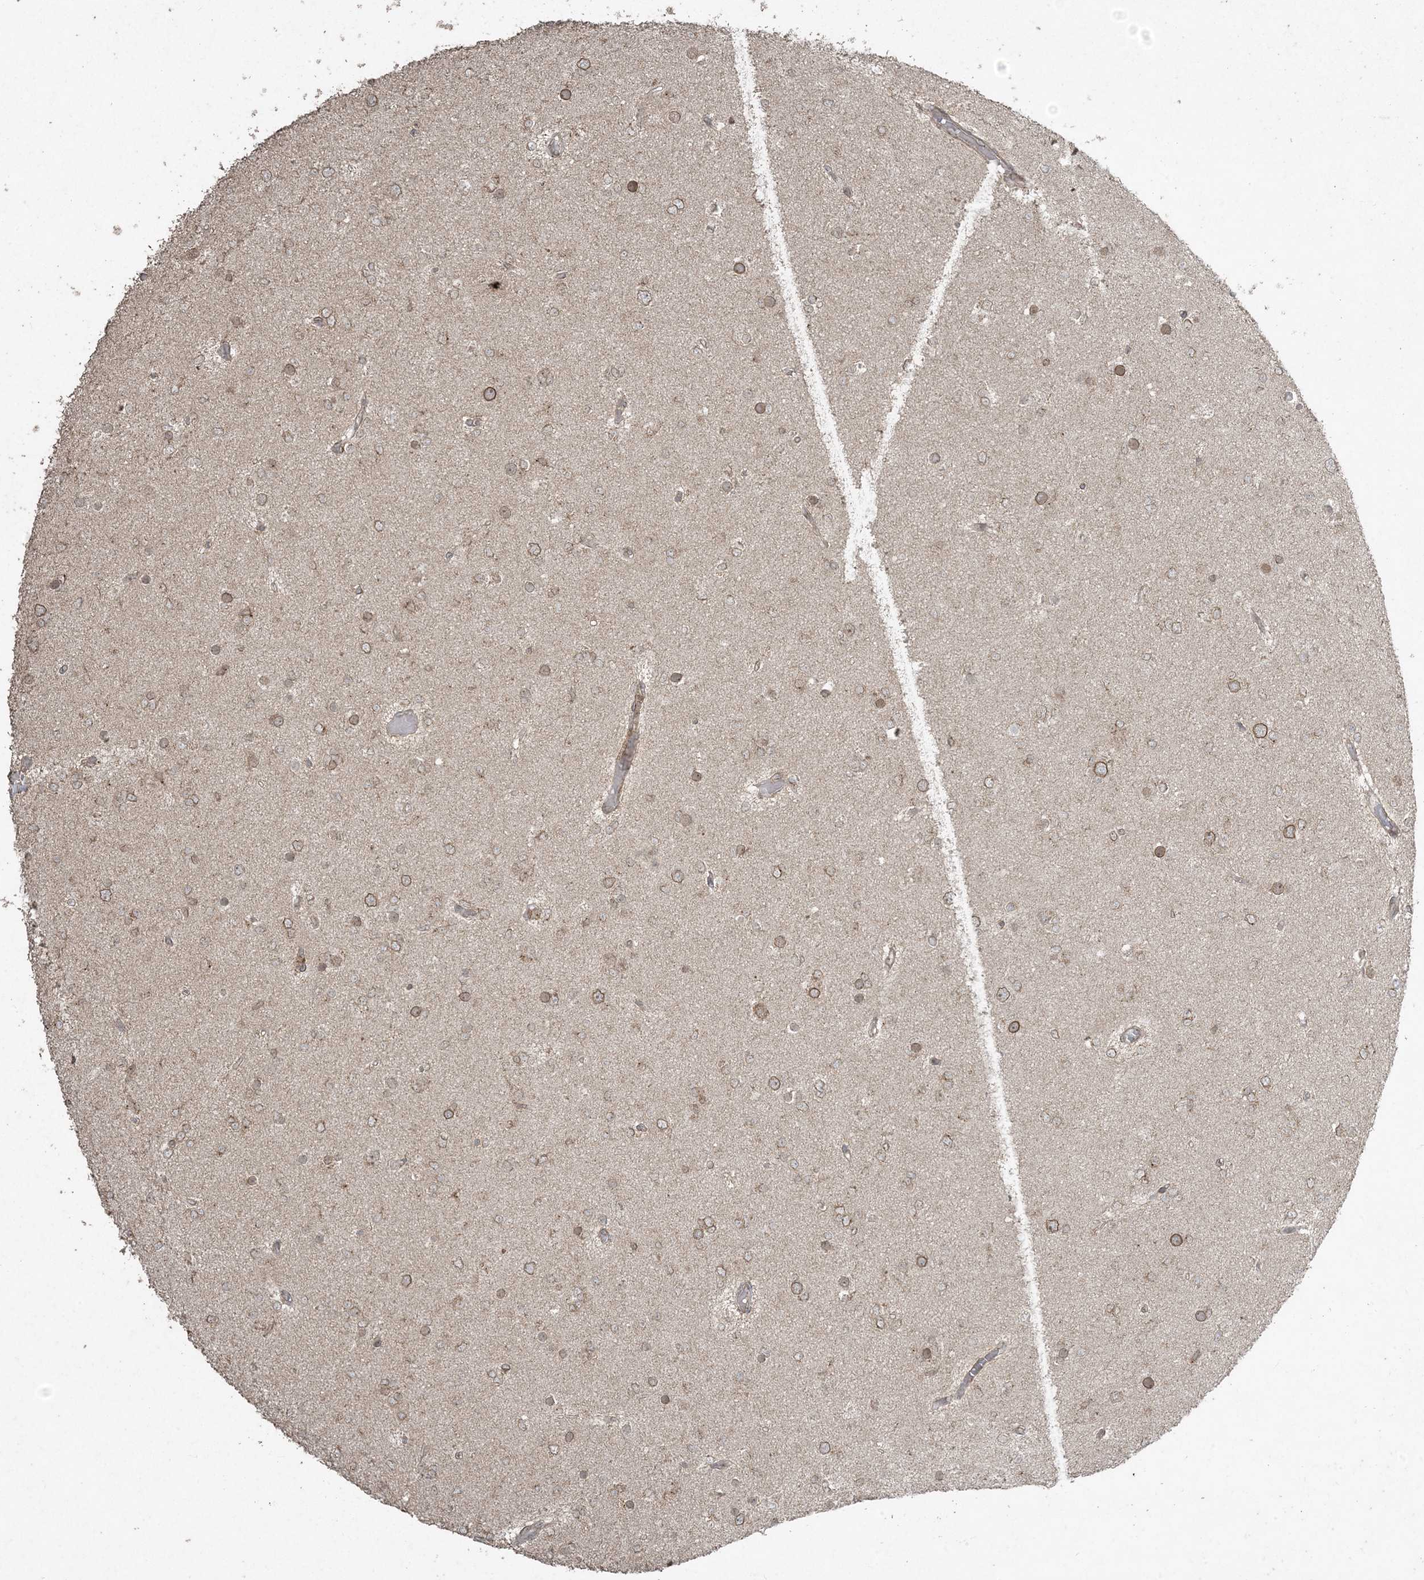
{"staining": {"intensity": "moderate", "quantity": ">75%", "location": "cytoplasmic/membranous,nuclear"}, "tissue": "glioma", "cell_type": "Tumor cells", "image_type": "cancer", "snomed": [{"axis": "morphology", "description": "Glioma, malignant, Low grade"}, {"axis": "topography", "description": "Brain"}], "caption": "Glioma tissue exhibits moderate cytoplasmic/membranous and nuclear positivity in approximately >75% of tumor cells, visualized by immunohistochemistry.", "gene": "DDX19B", "patient": {"sex": "female", "age": 22}}